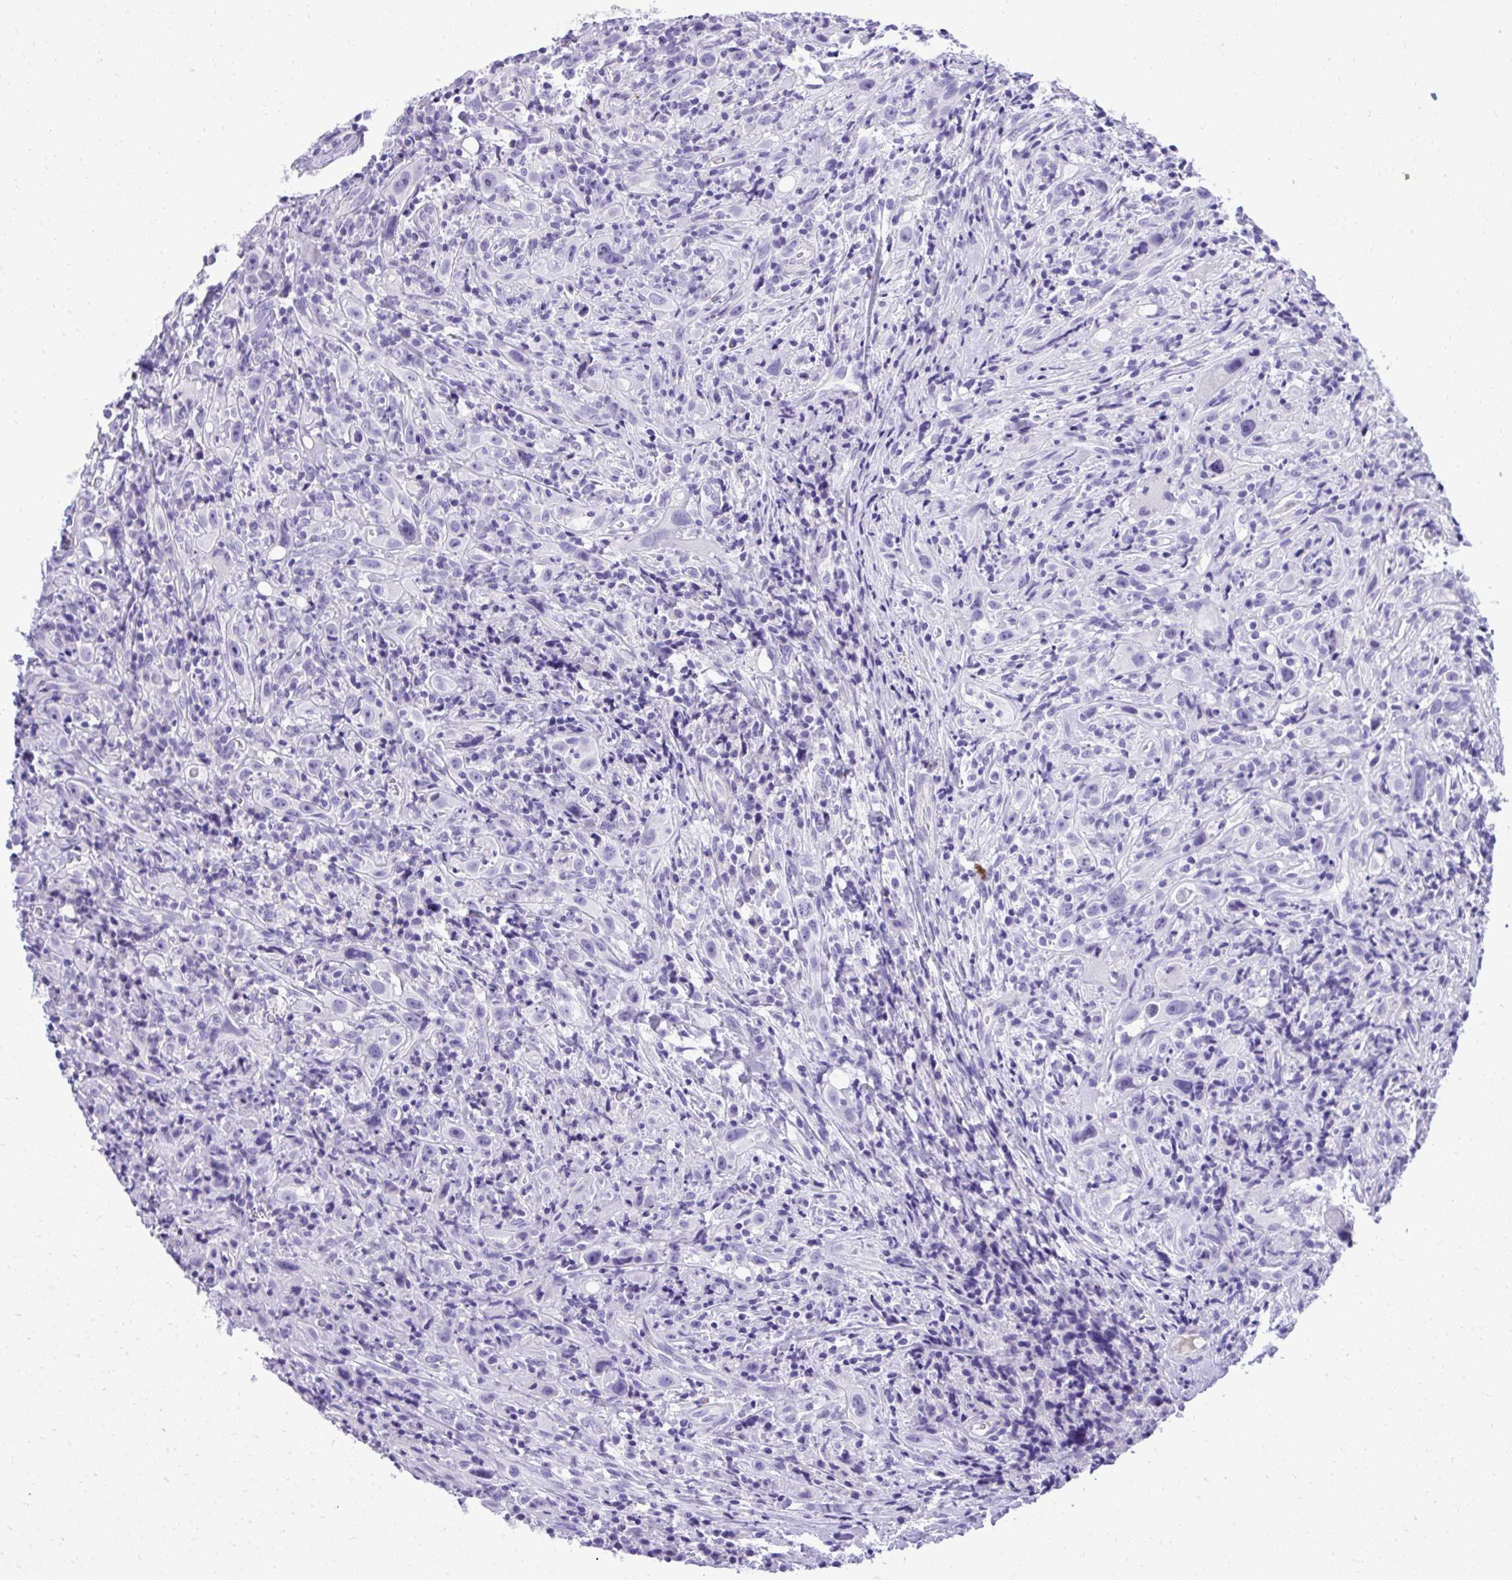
{"staining": {"intensity": "negative", "quantity": "none", "location": "none"}, "tissue": "head and neck cancer", "cell_type": "Tumor cells", "image_type": "cancer", "snomed": [{"axis": "morphology", "description": "Squamous cell carcinoma, NOS"}, {"axis": "topography", "description": "Head-Neck"}], "caption": "IHC histopathology image of neoplastic tissue: human head and neck cancer stained with DAB (3,3'-diaminobenzidine) shows no significant protein expression in tumor cells.", "gene": "ST6GALNAC3", "patient": {"sex": "female", "age": 95}}